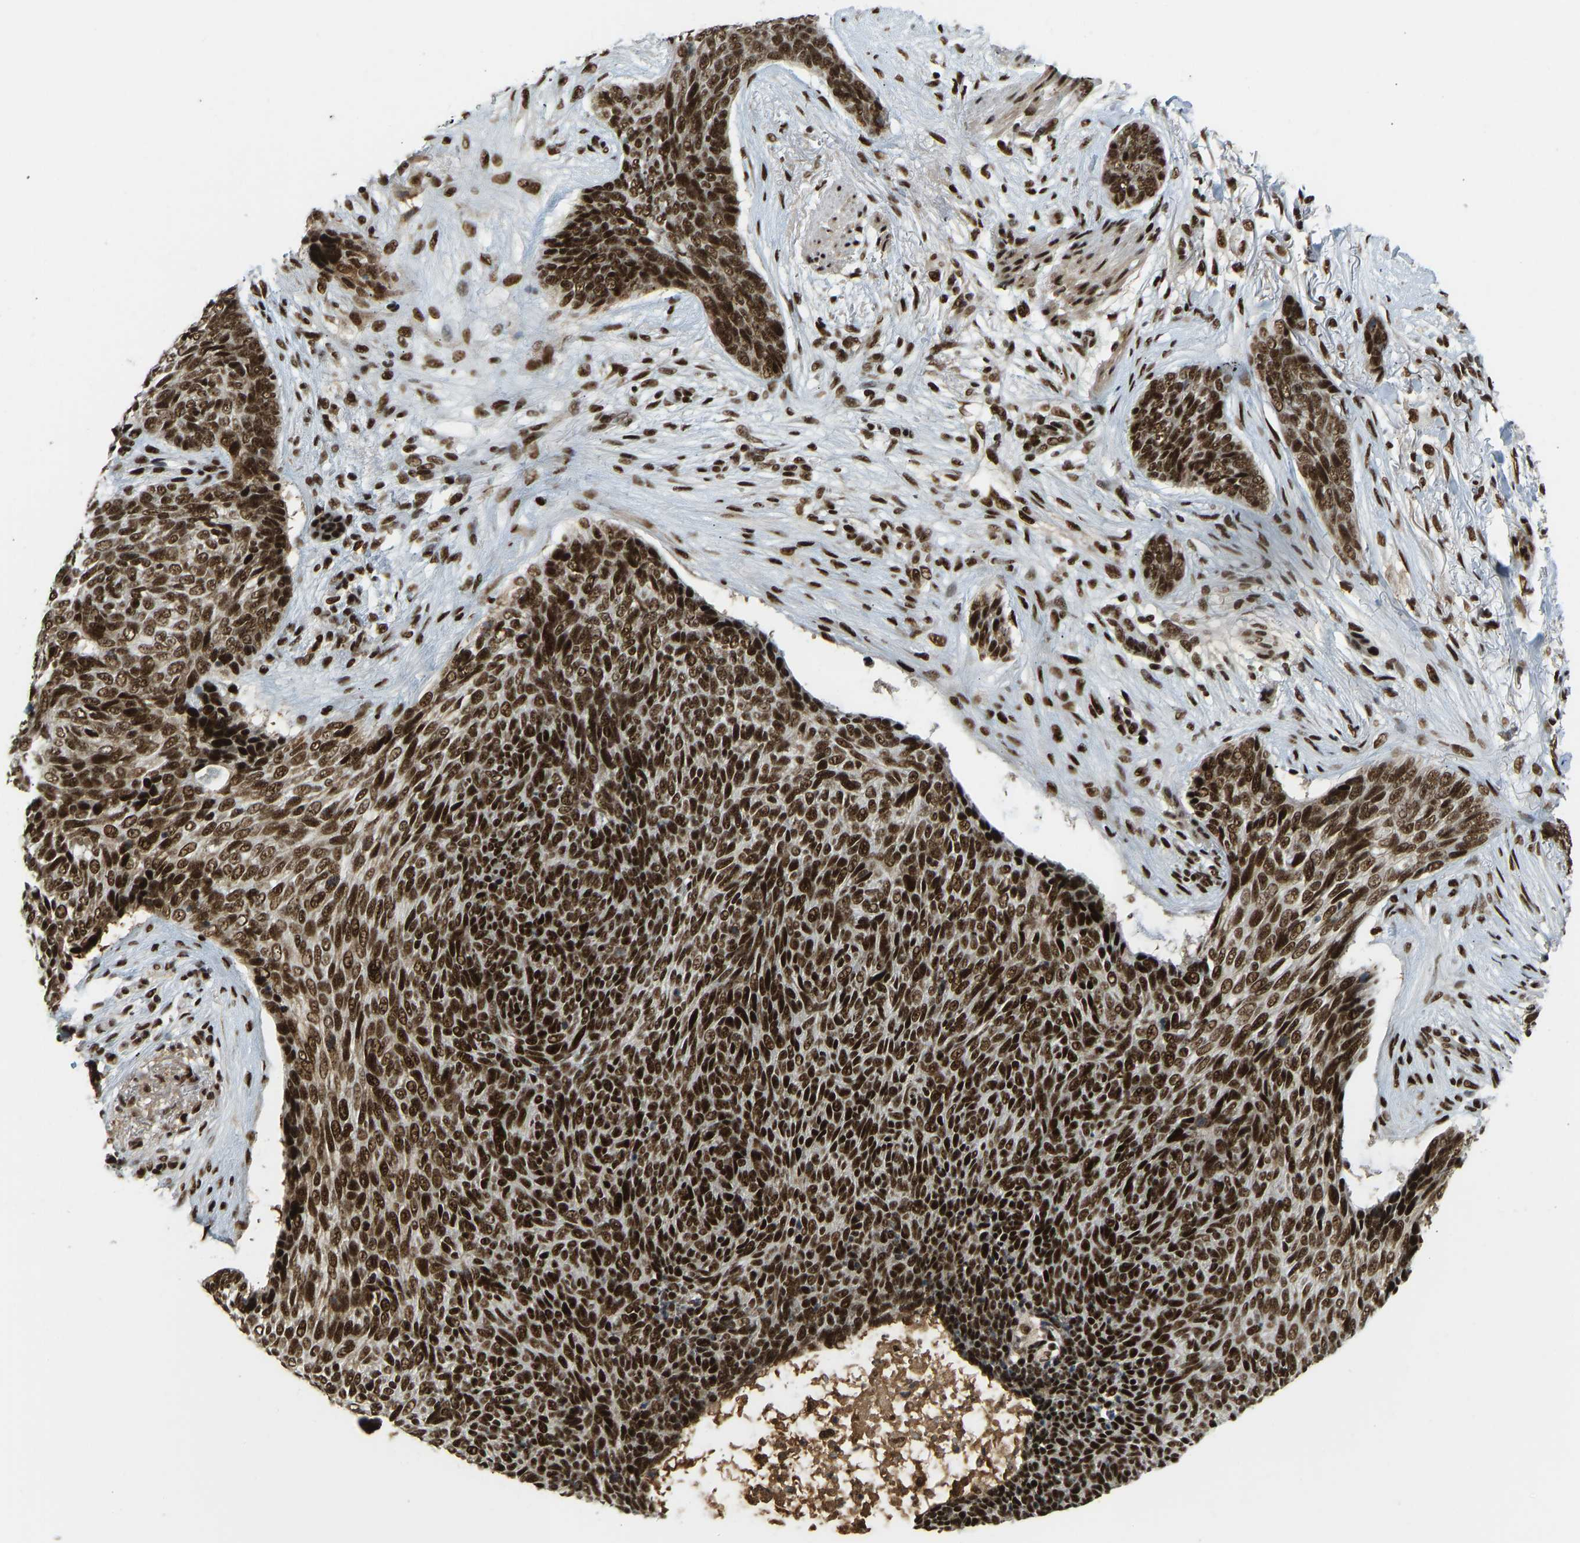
{"staining": {"intensity": "strong", "quantity": ">75%", "location": "nuclear"}, "tissue": "skin cancer", "cell_type": "Tumor cells", "image_type": "cancer", "snomed": [{"axis": "morphology", "description": "Basal cell carcinoma"}, {"axis": "topography", "description": "Skin"}], "caption": "Skin cancer was stained to show a protein in brown. There is high levels of strong nuclear staining in approximately >75% of tumor cells. (brown staining indicates protein expression, while blue staining denotes nuclei).", "gene": "FOXK1", "patient": {"sex": "female", "age": 84}}